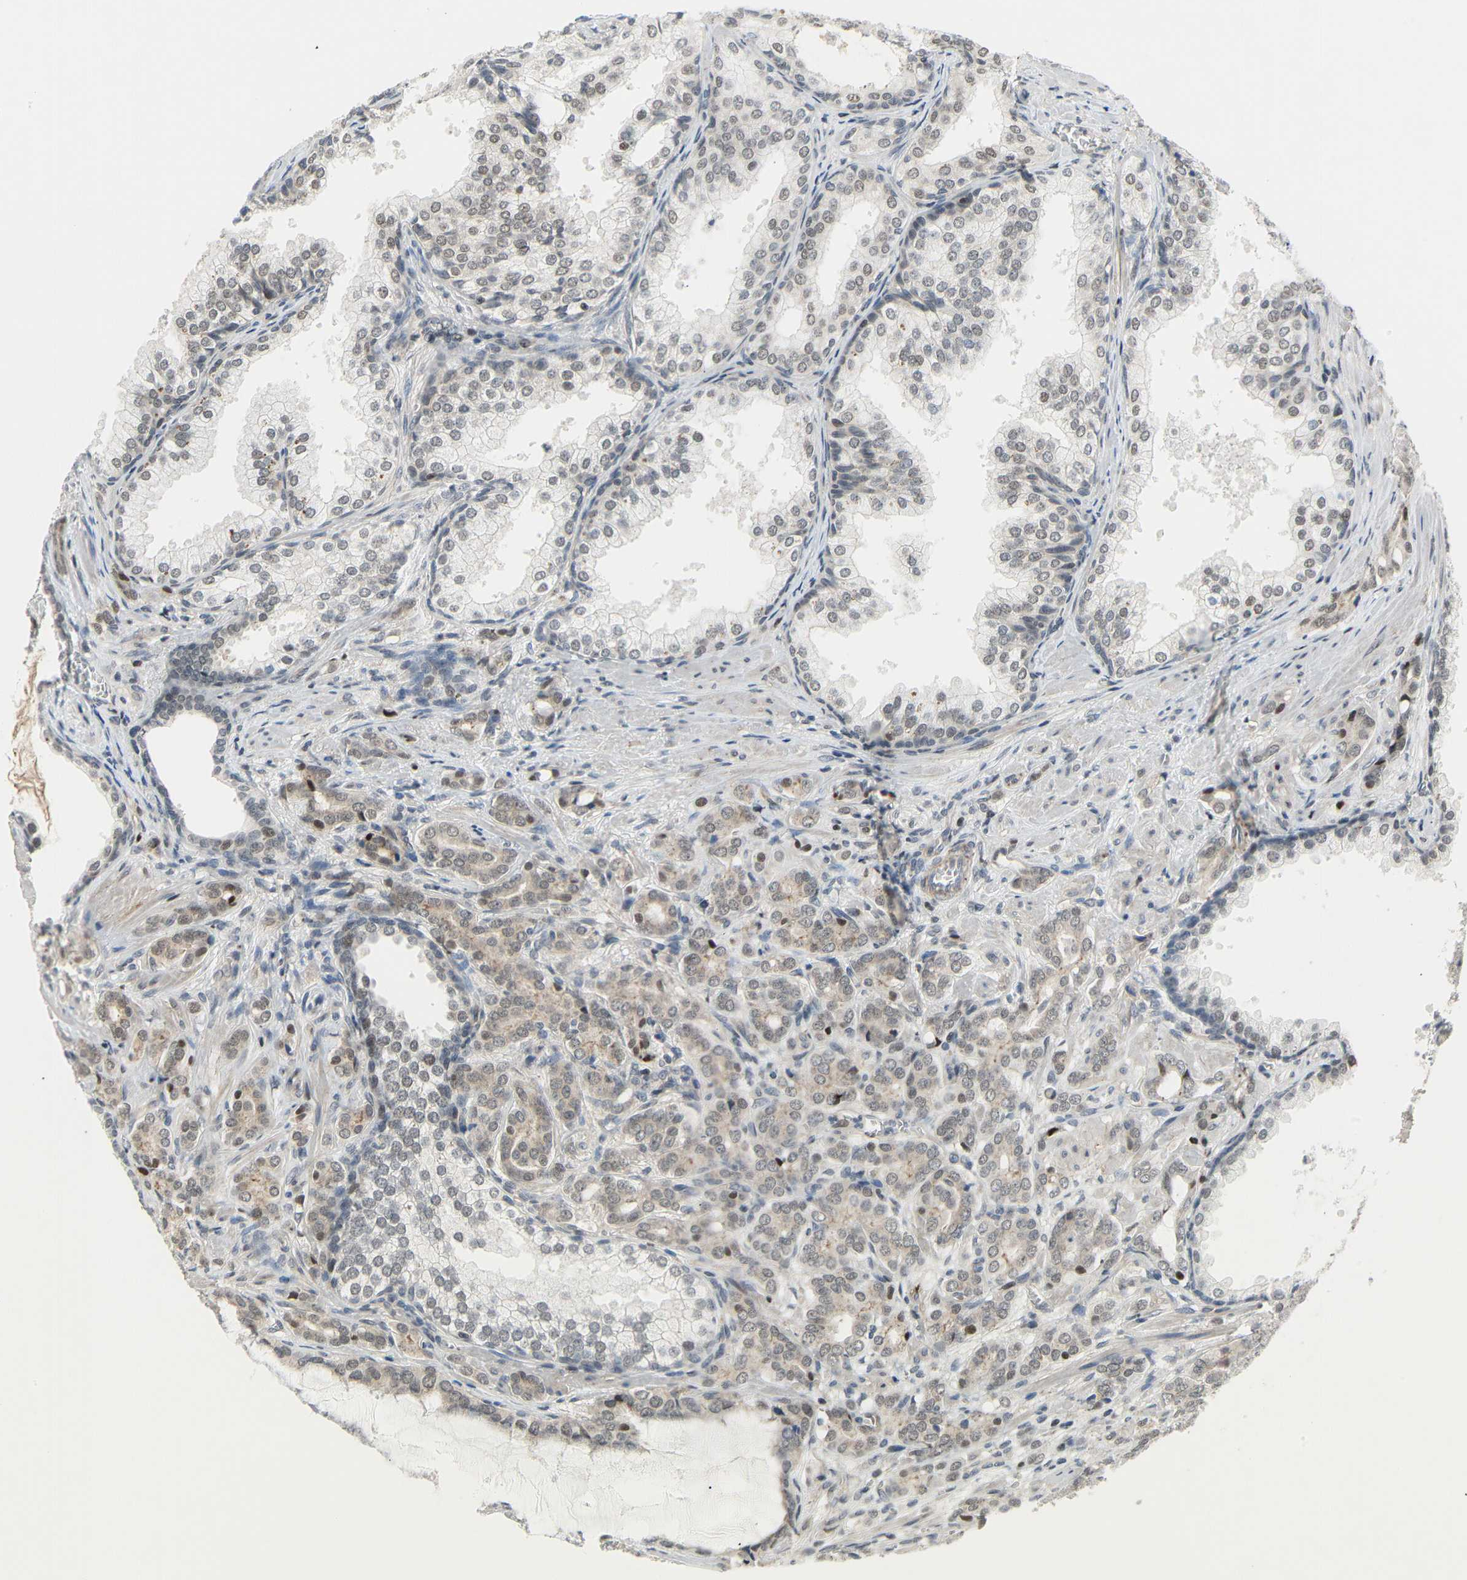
{"staining": {"intensity": "weak", "quantity": ">75%", "location": "cytoplasmic/membranous,nuclear"}, "tissue": "prostate cancer", "cell_type": "Tumor cells", "image_type": "cancer", "snomed": [{"axis": "morphology", "description": "Adenocarcinoma, High grade"}, {"axis": "topography", "description": "Prostate"}], "caption": "Prostate cancer tissue demonstrates weak cytoplasmic/membranous and nuclear expression in approximately >75% of tumor cells, visualized by immunohistochemistry.", "gene": "IMPG2", "patient": {"sex": "male", "age": 64}}